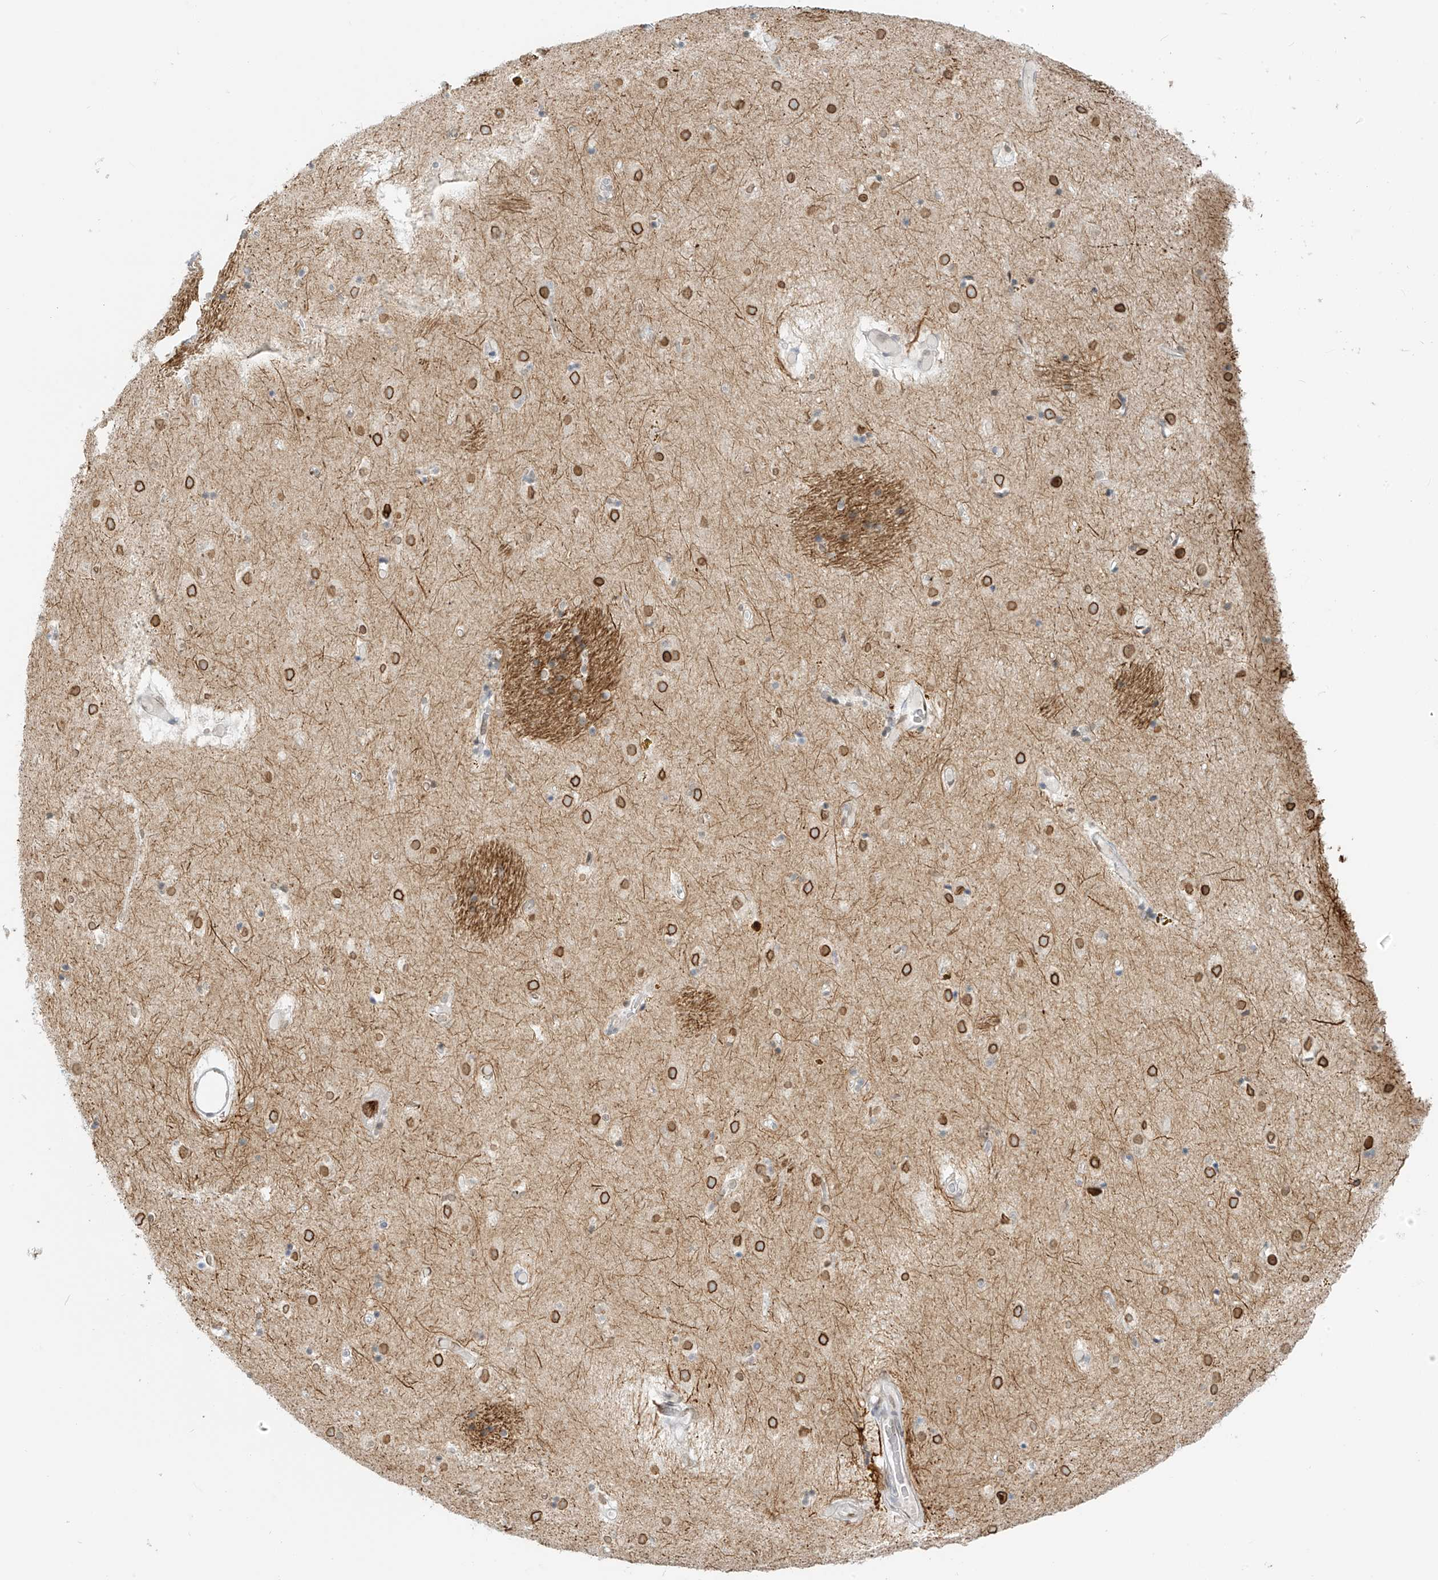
{"staining": {"intensity": "moderate", "quantity": "<25%", "location": "cytoplasmic/membranous,nuclear"}, "tissue": "caudate", "cell_type": "Glial cells", "image_type": "normal", "snomed": [{"axis": "morphology", "description": "Normal tissue, NOS"}, {"axis": "topography", "description": "Lateral ventricle wall"}], "caption": "The immunohistochemical stain shows moderate cytoplasmic/membranous,nuclear positivity in glial cells of benign caudate. (DAB (3,3'-diaminobenzidine) = brown stain, brightfield microscopy at high magnification).", "gene": "OSBPL7", "patient": {"sex": "male", "age": 70}}